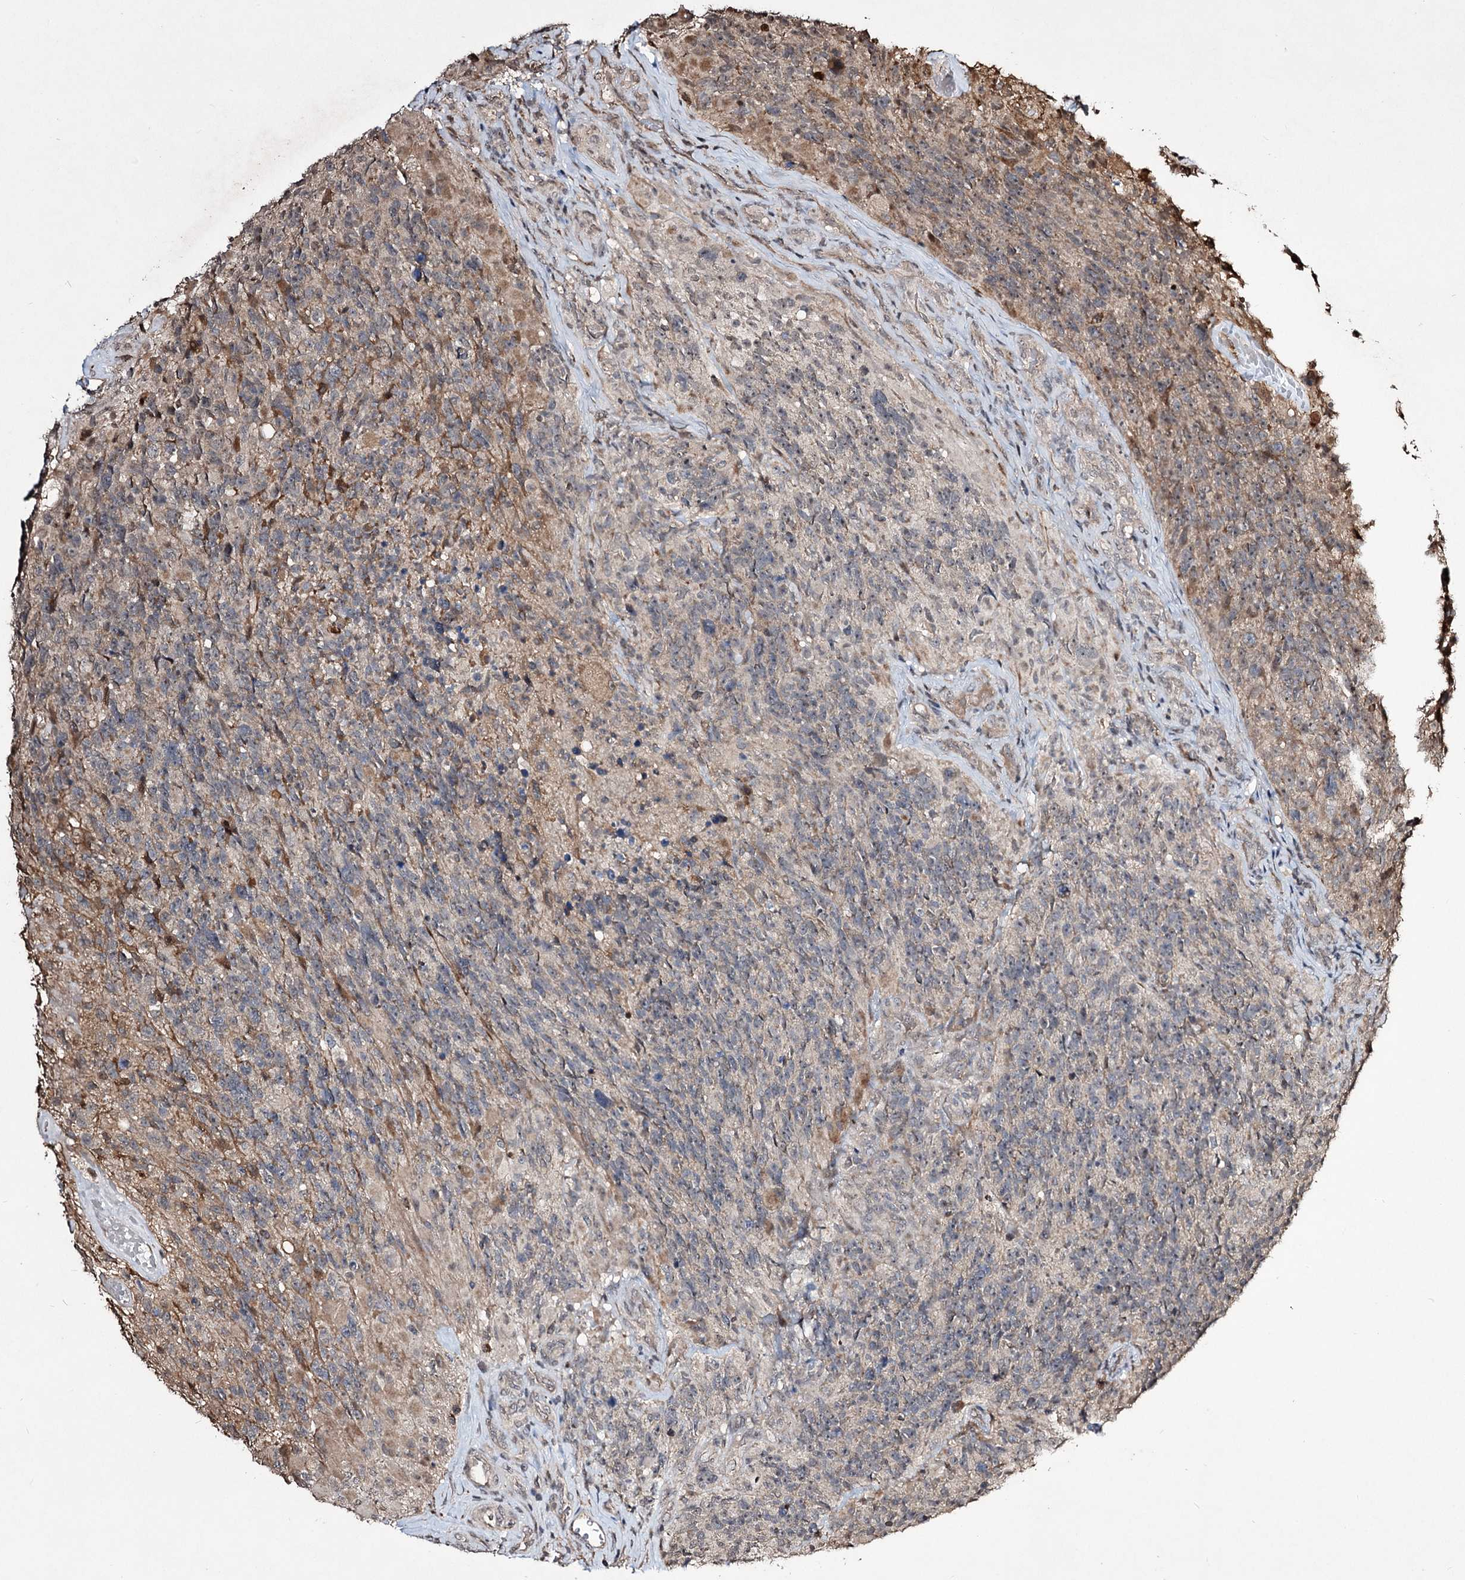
{"staining": {"intensity": "negative", "quantity": "none", "location": "none"}, "tissue": "glioma", "cell_type": "Tumor cells", "image_type": "cancer", "snomed": [{"axis": "morphology", "description": "Glioma, malignant, High grade"}, {"axis": "topography", "description": "Brain"}], "caption": "Tumor cells show no significant staining in malignant glioma (high-grade).", "gene": "CPNE8", "patient": {"sex": "male", "age": 76}}